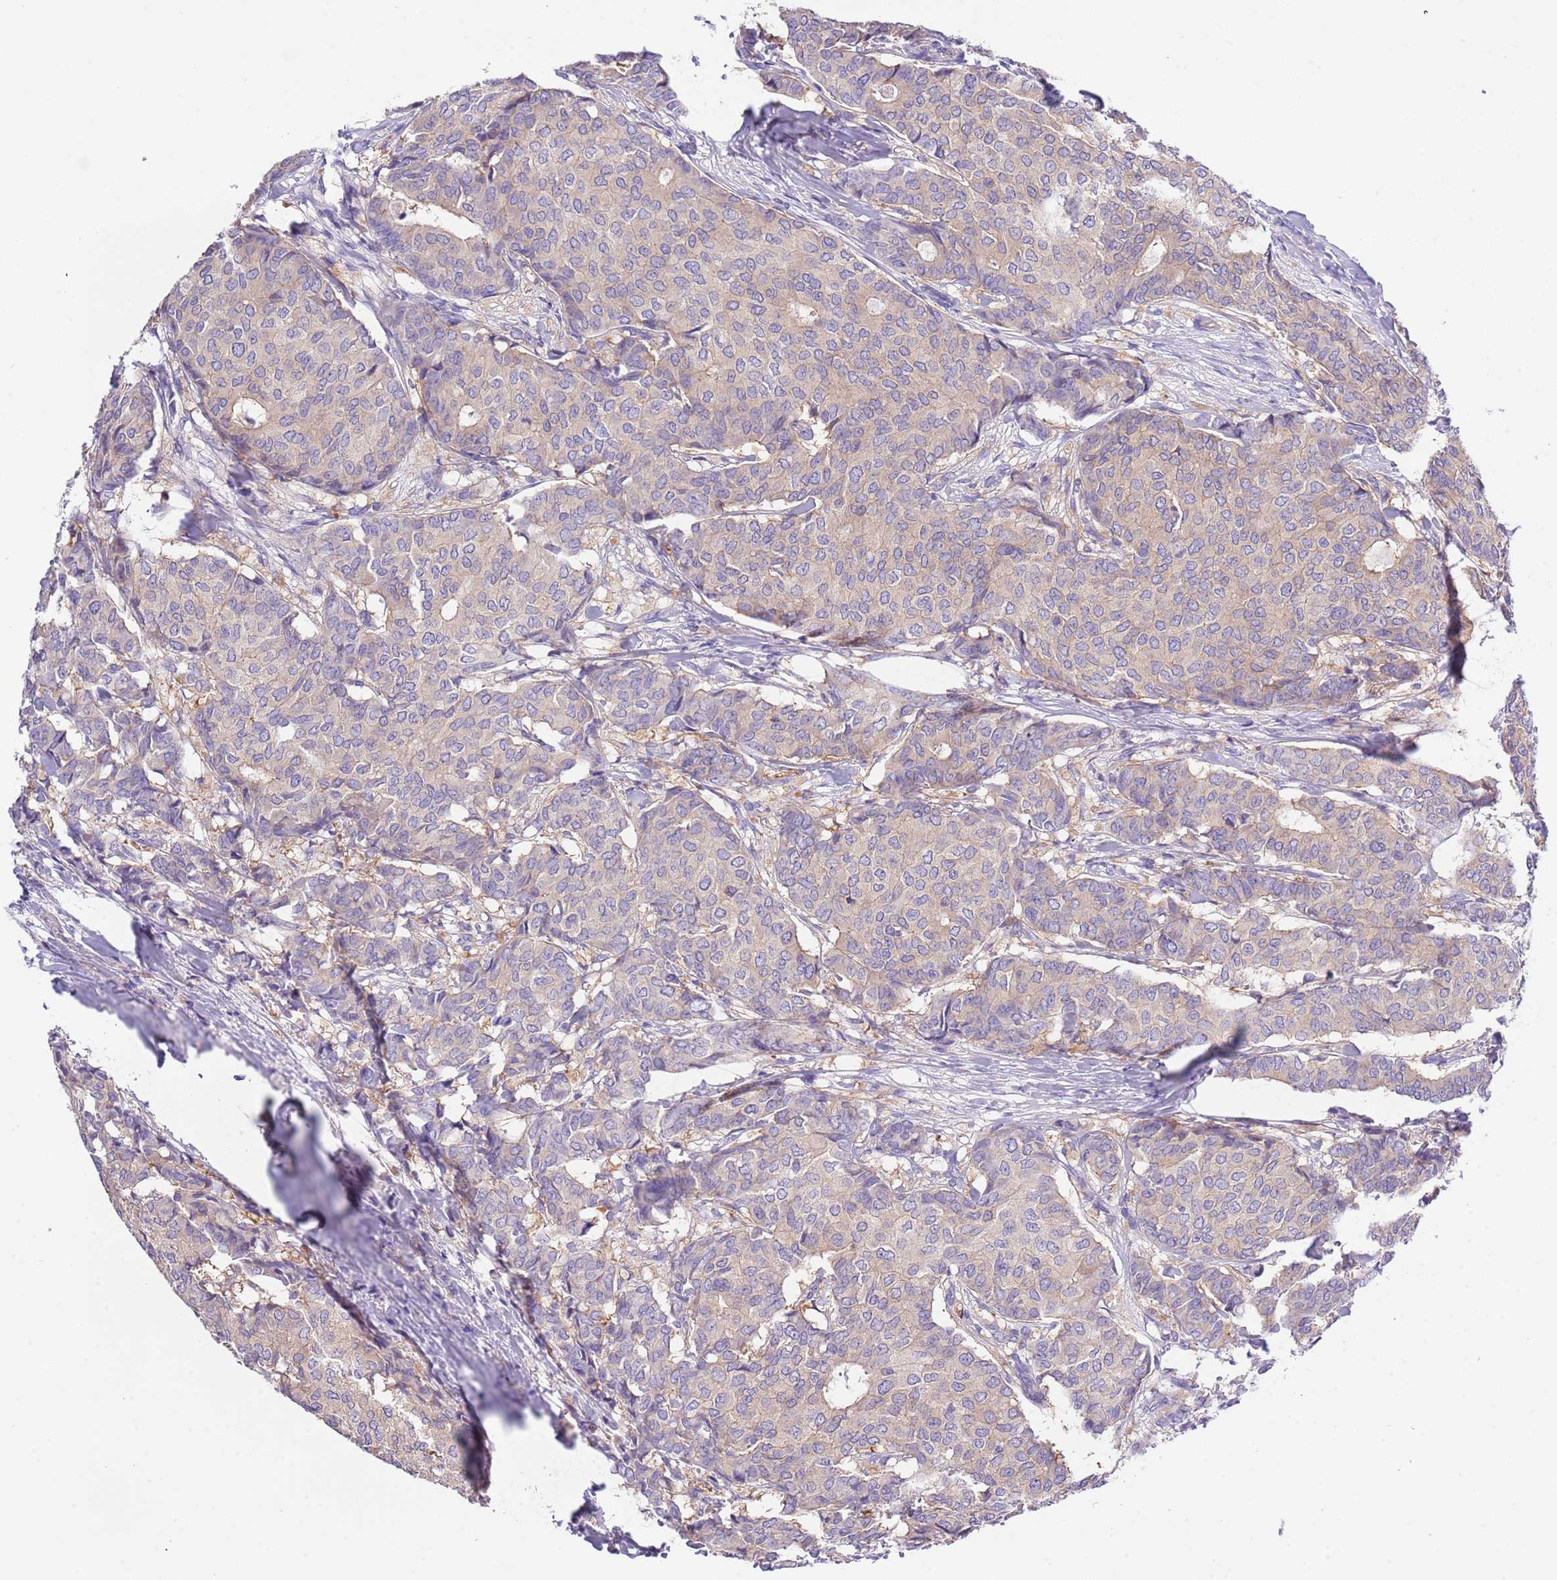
{"staining": {"intensity": "weak", "quantity": "25%-75%", "location": "cytoplasmic/membranous"}, "tissue": "breast cancer", "cell_type": "Tumor cells", "image_type": "cancer", "snomed": [{"axis": "morphology", "description": "Duct carcinoma"}, {"axis": "topography", "description": "Breast"}], "caption": "DAB (3,3'-diaminobenzidine) immunohistochemical staining of human breast cancer exhibits weak cytoplasmic/membranous protein staining in about 25%-75% of tumor cells.", "gene": "STIP1", "patient": {"sex": "female", "age": 75}}